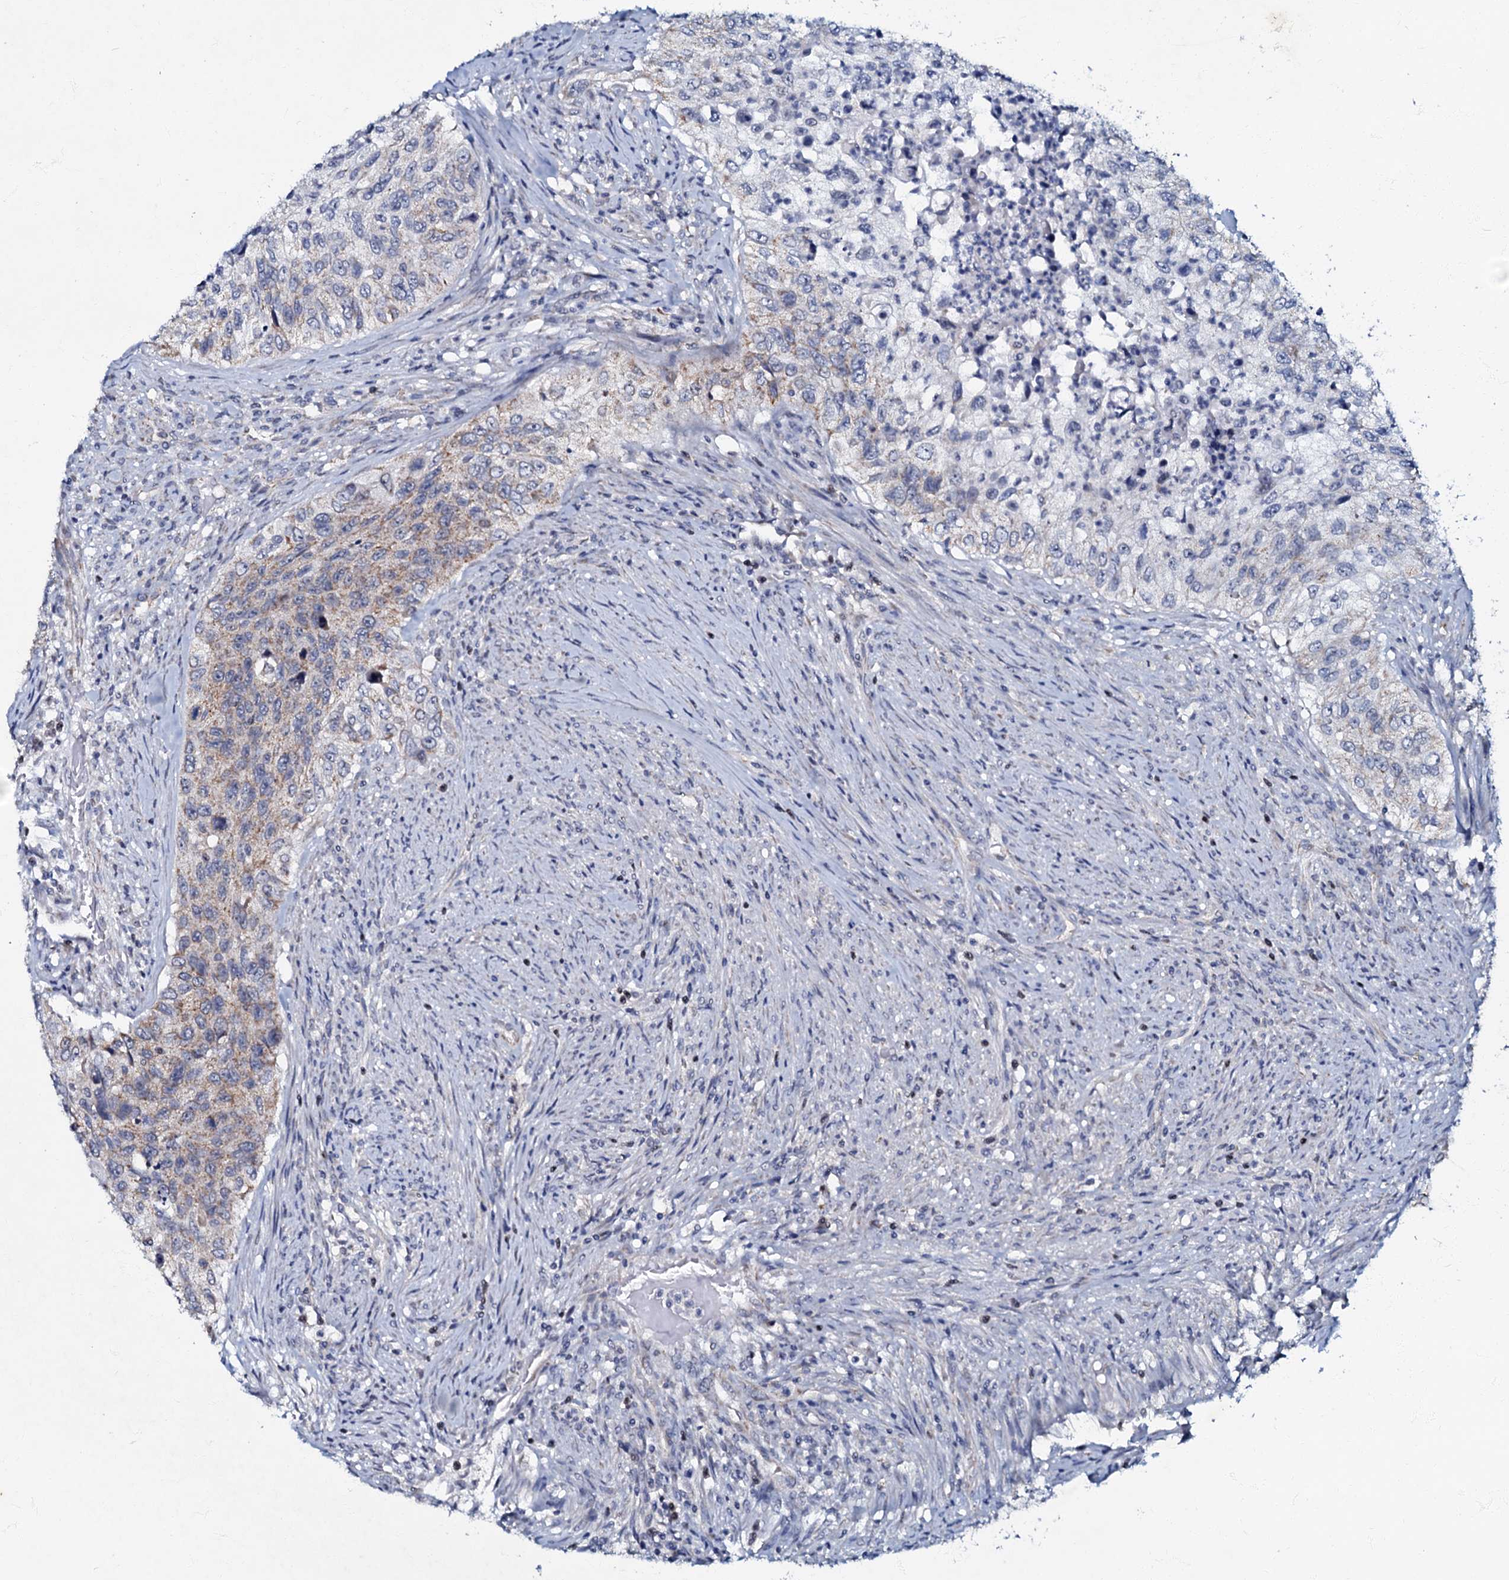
{"staining": {"intensity": "weak", "quantity": "<25%", "location": "cytoplasmic/membranous"}, "tissue": "urothelial cancer", "cell_type": "Tumor cells", "image_type": "cancer", "snomed": [{"axis": "morphology", "description": "Urothelial carcinoma, High grade"}, {"axis": "topography", "description": "Urinary bladder"}], "caption": "Human urothelial cancer stained for a protein using immunohistochemistry demonstrates no positivity in tumor cells.", "gene": "MRPL51", "patient": {"sex": "female", "age": 60}}